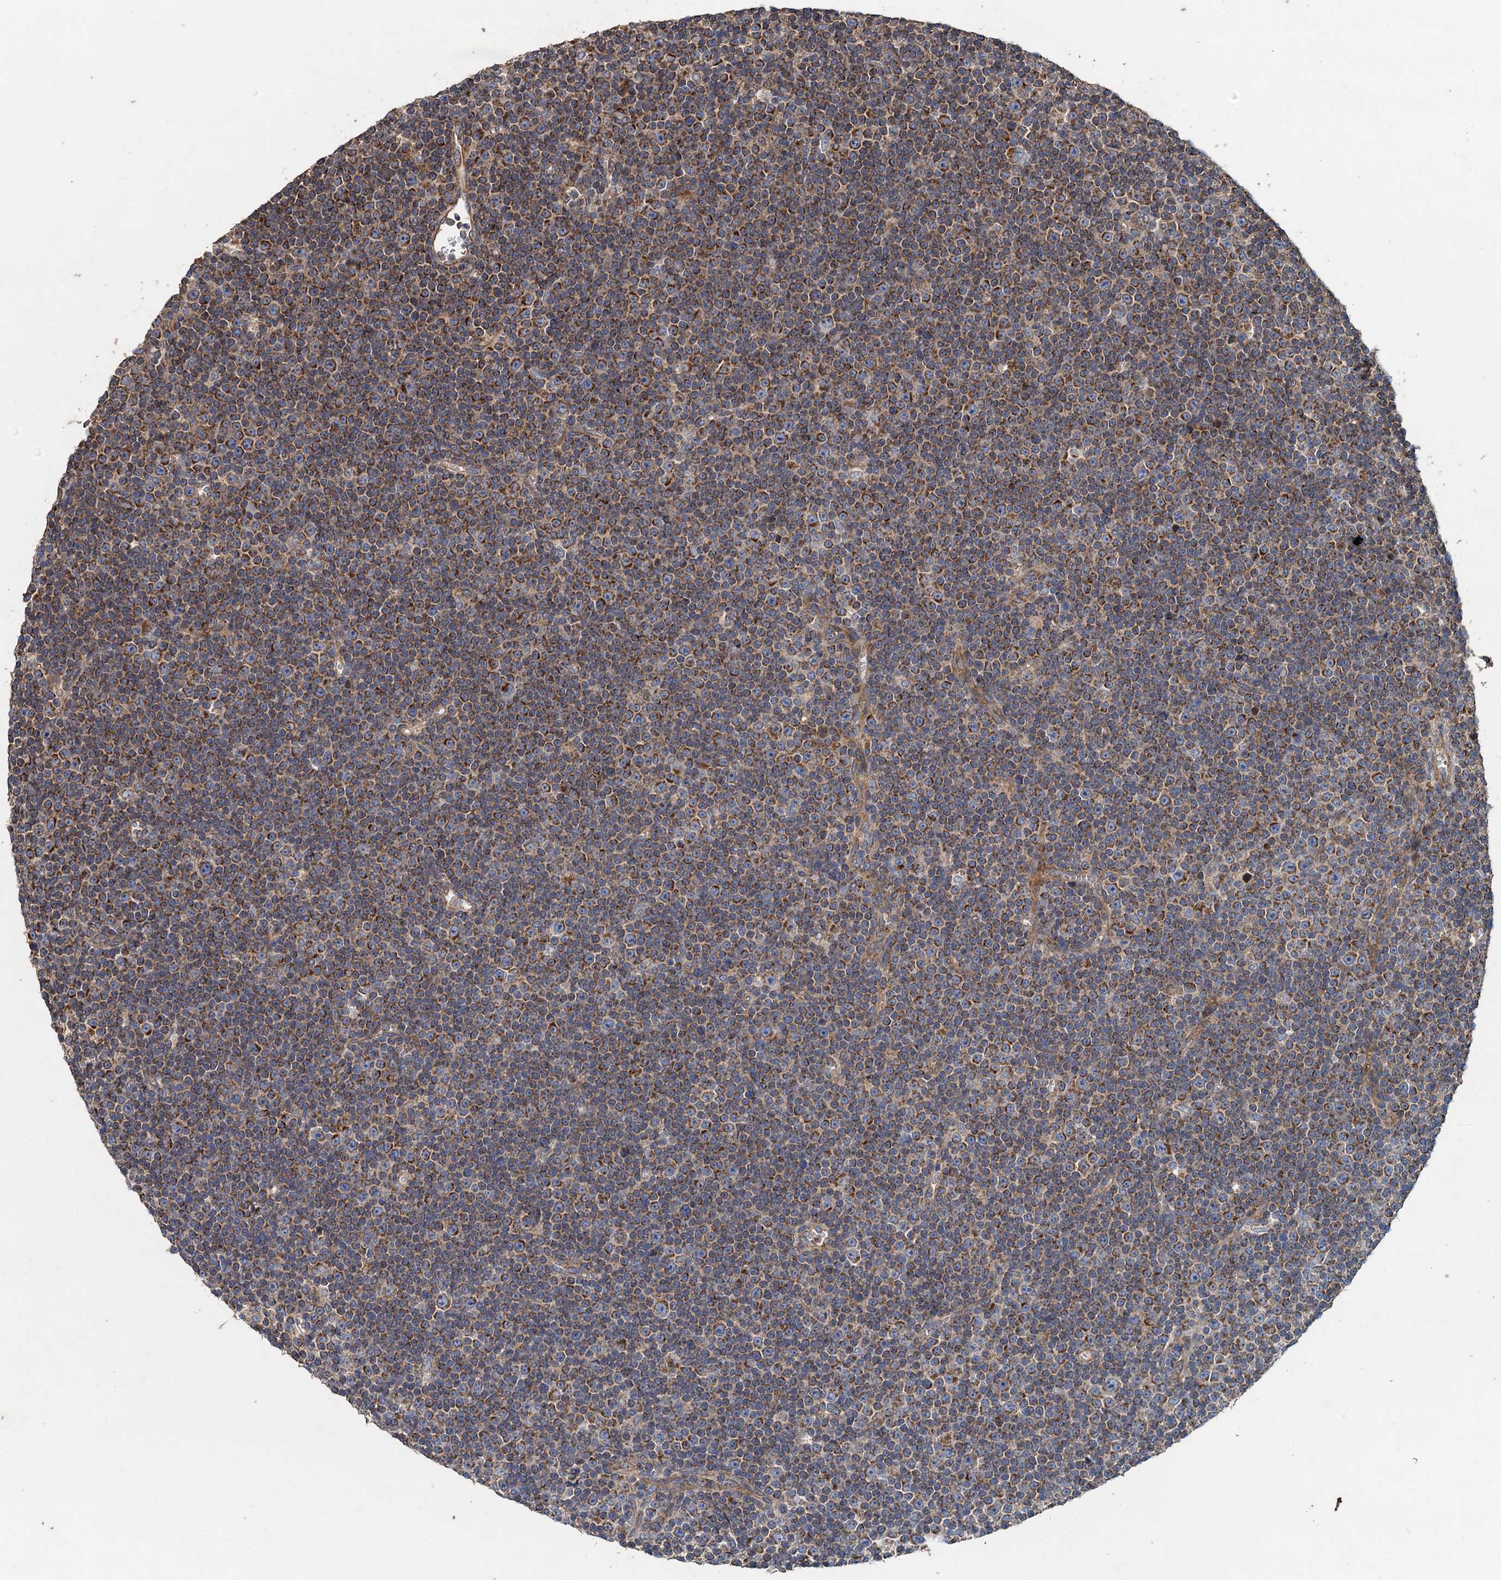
{"staining": {"intensity": "strong", "quantity": "25%-75%", "location": "cytoplasmic/membranous"}, "tissue": "lymphoma", "cell_type": "Tumor cells", "image_type": "cancer", "snomed": [{"axis": "morphology", "description": "Malignant lymphoma, non-Hodgkin's type, Low grade"}, {"axis": "topography", "description": "Lymph node"}], "caption": "High-power microscopy captured an IHC photomicrograph of lymphoma, revealing strong cytoplasmic/membranous staining in about 25%-75% of tumor cells.", "gene": "BCS1L", "patient": {"sex": "female", "age": 67}}